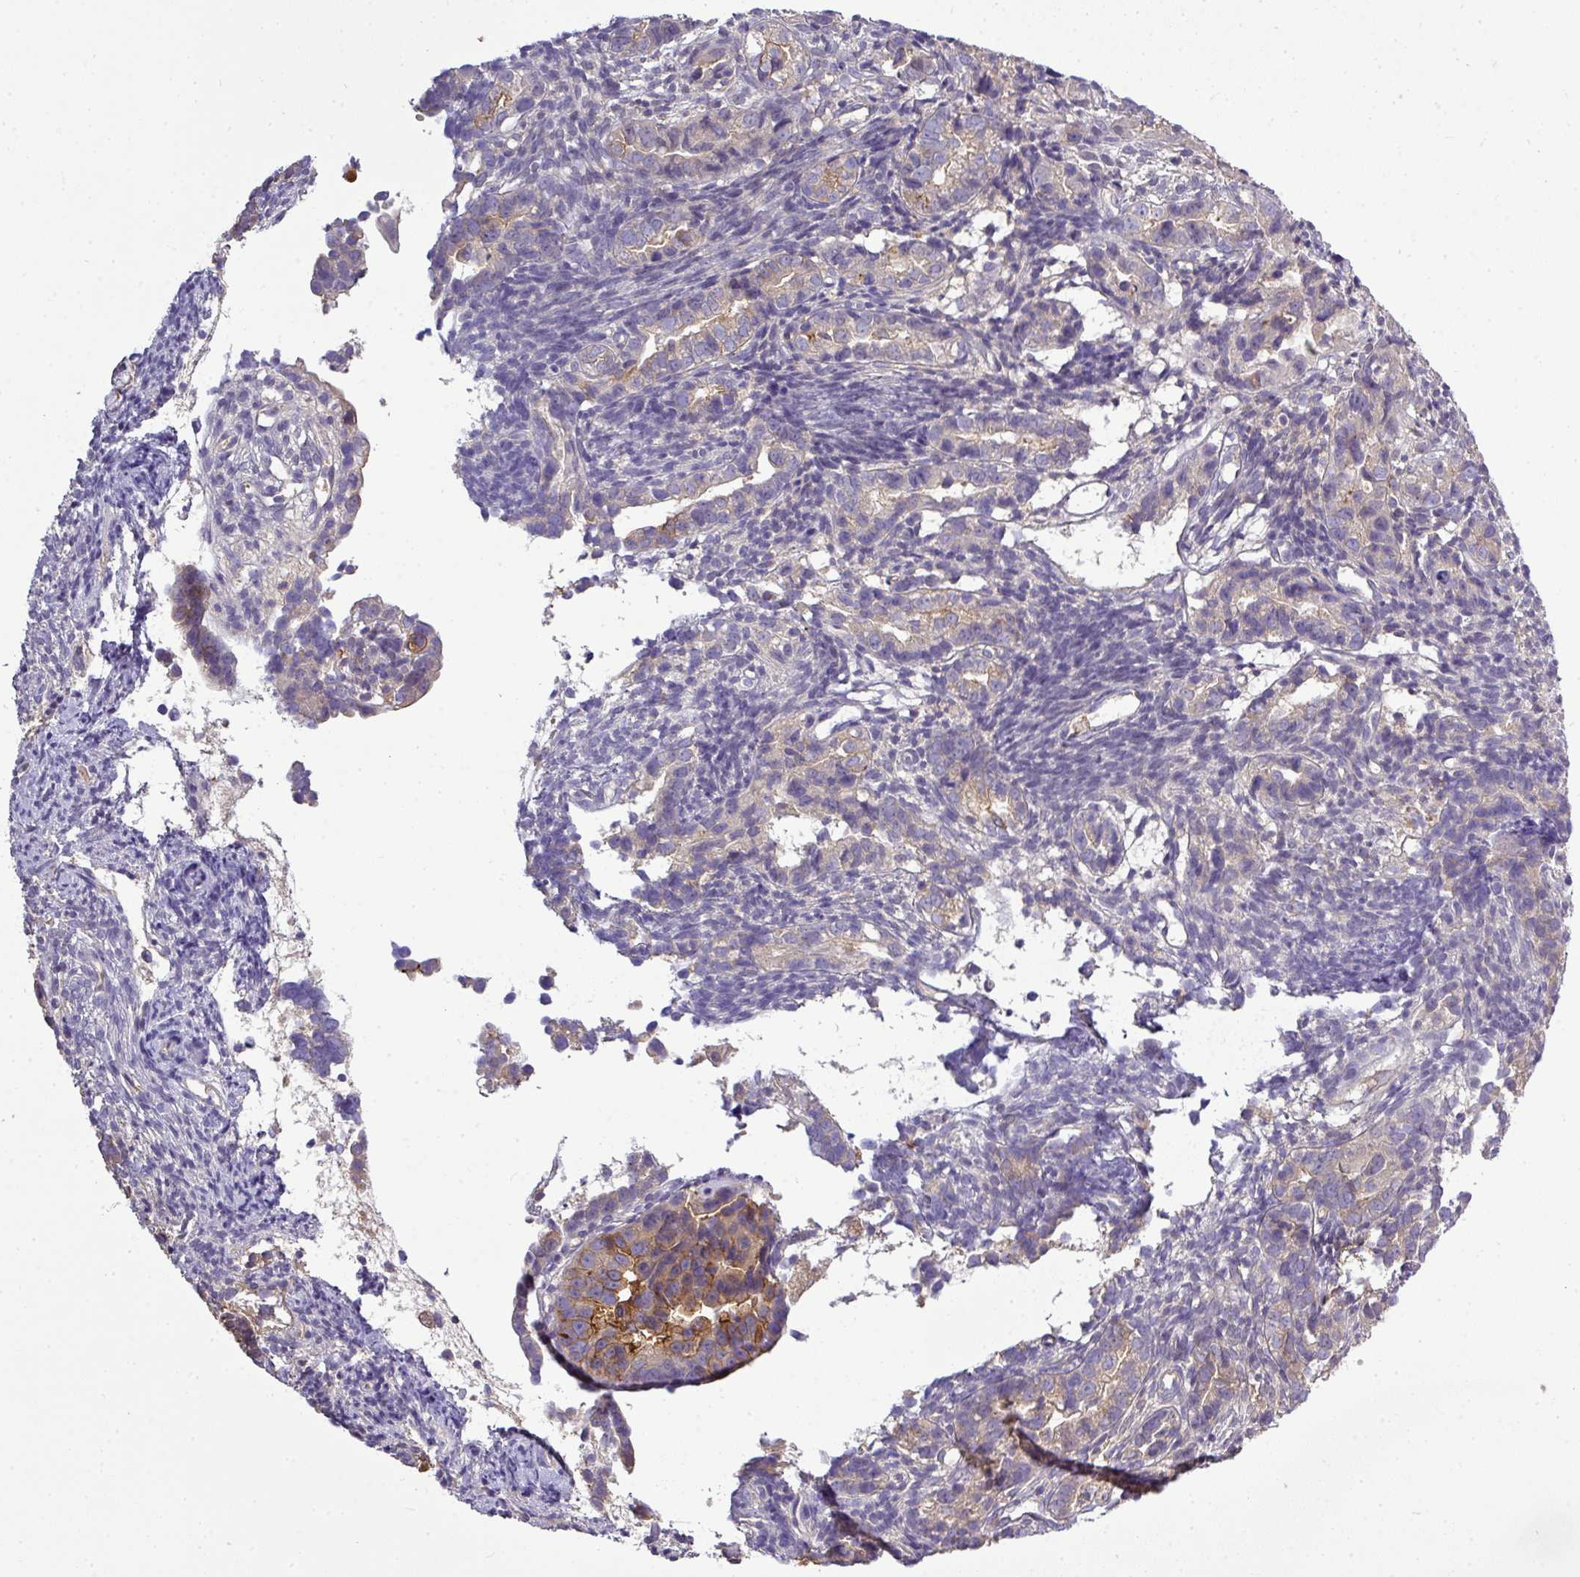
{"staining": {"intensity": "weak", "quantity": "<25%", "location": "cytoplasmic/membranous"}, "tissue": "endometrial cancer", "cell_type": "Tumor cells", "image_type": "cancer", "snomed": [{"axis": "morphology", "description": "Adenocarcinoma, NOS"}, {"axis": "topography", "description": "Endometrium"}], "caption": "Tumor cells show no significant positivity in endometrial adenocarcinoma. Nuclei are stained in blue.", "gene": "STAT5A", "patient": {"sex": "female", "age": 57}}